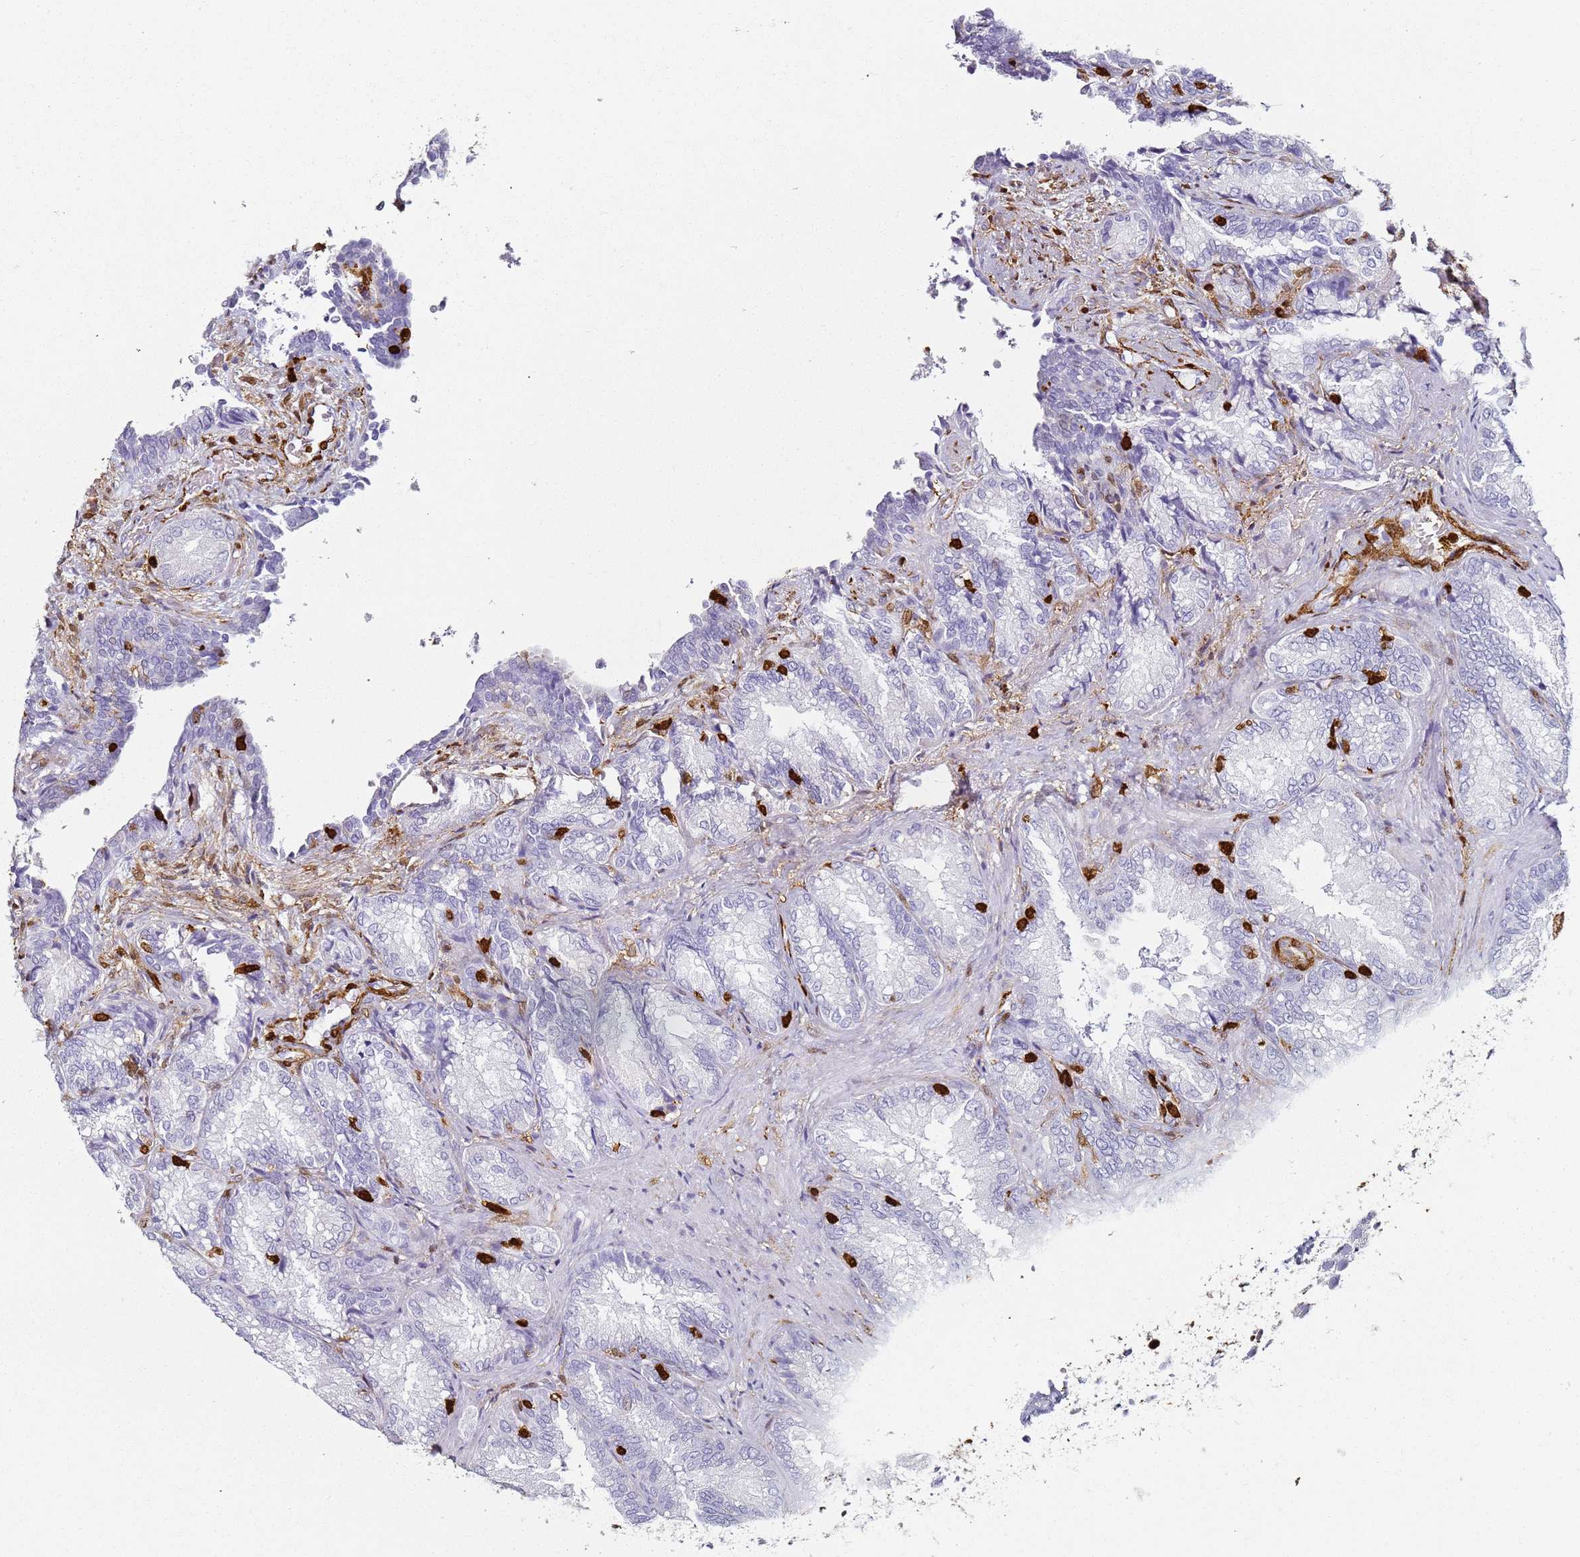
{"staining": {"intensity": "negative", "quantity": "none", "location": "none"}, "tissue": "seminal vesicle", "cell_type": "Glandular cells", "image_type": "normal", "snomed": [{"axis": "morphology", "description": "Normal tissue, NOS"}, {"axis": "topography", "description": "Seminal veicle"}], "caption": "Seminal vesicle was stained to show a protein in brown. There is no significant positivity in glandular cells. (Immunohistochemistry, brightfield microscopy, high magnification).", "gene": "S100A4", "patient": {"sex": "male", "age": 58}}